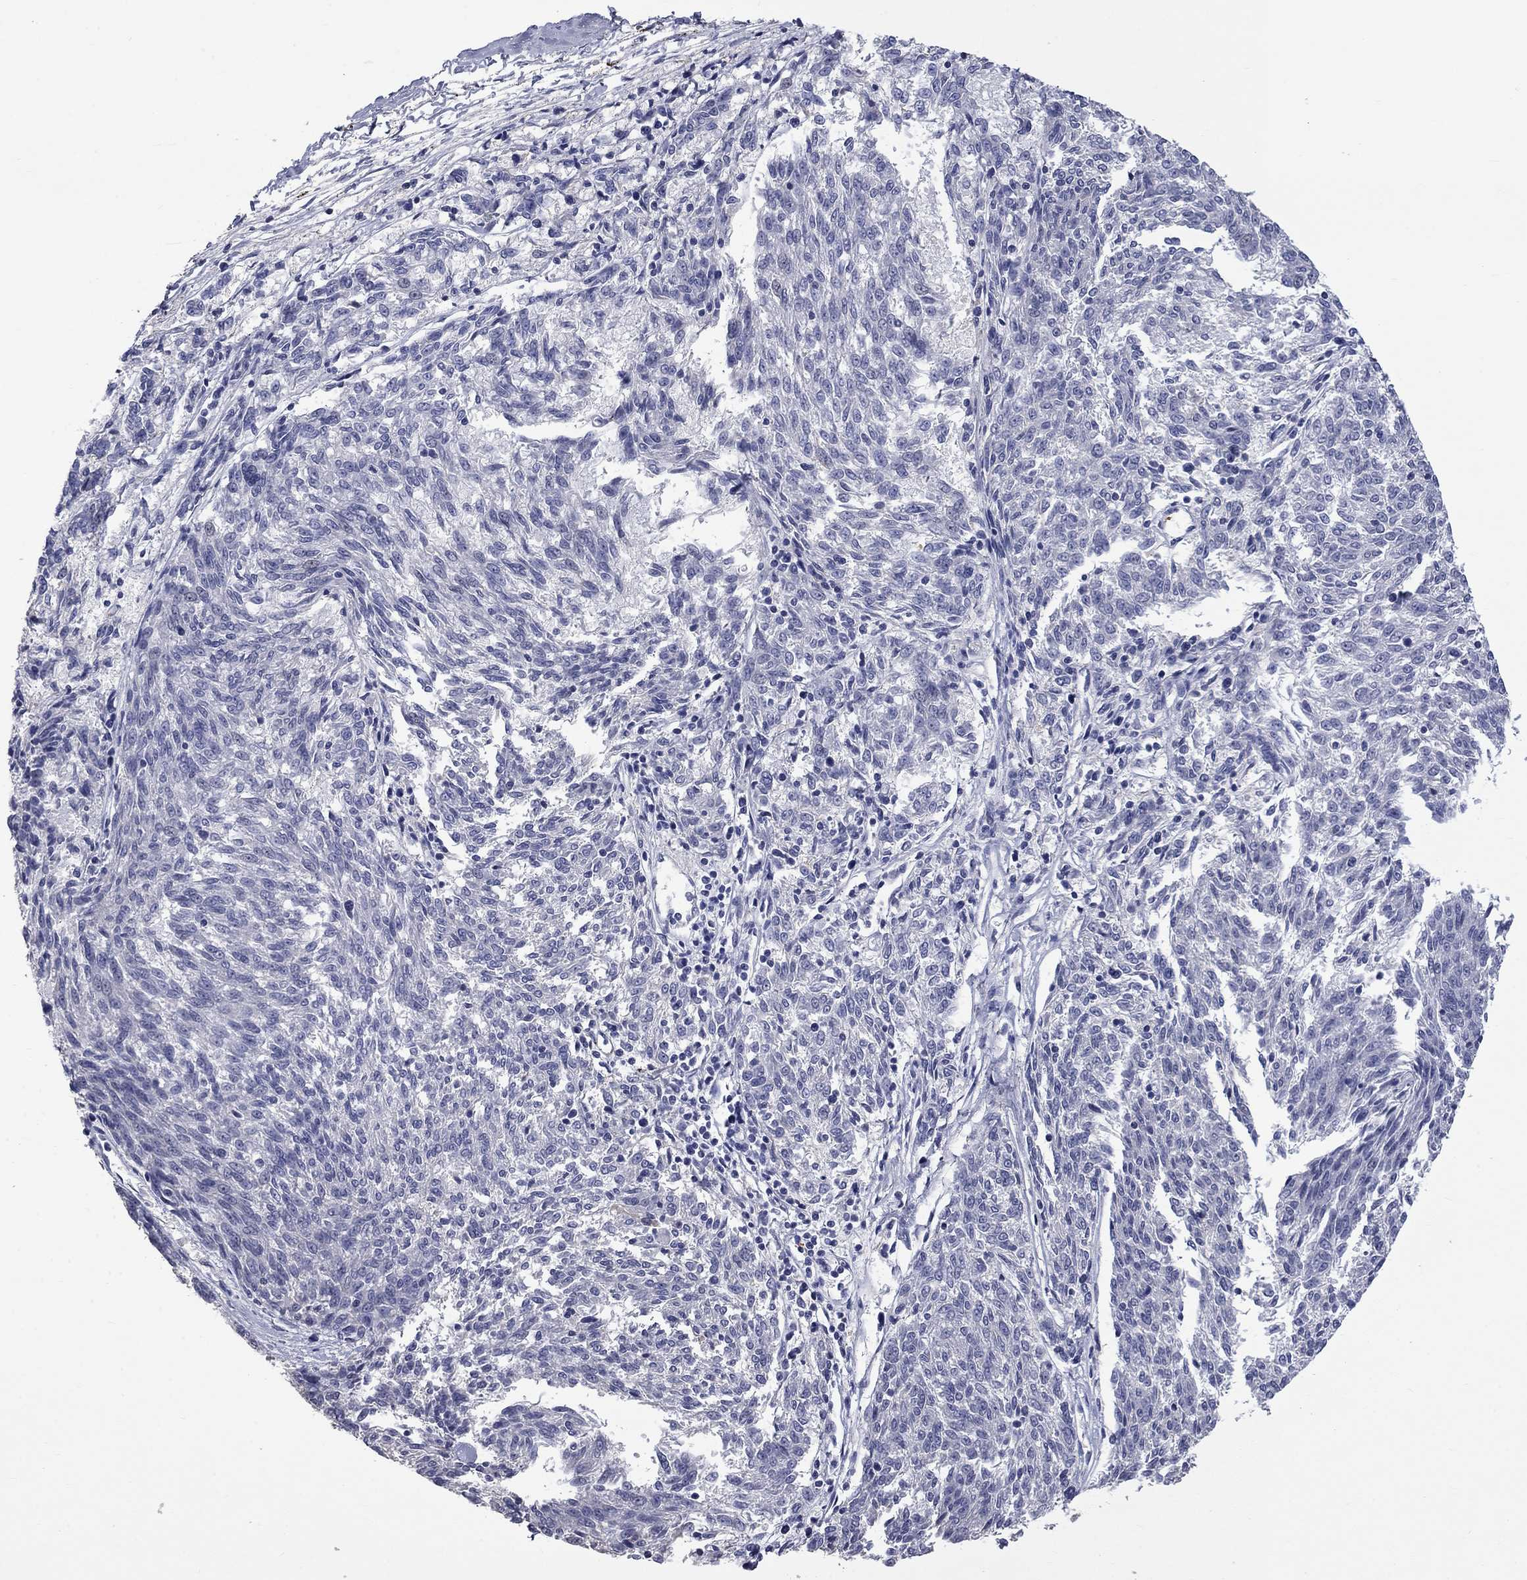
{"staining": {"intensity": "negative", "quantity": "none", "location": "none"}, "tissue": "melanoma", "cell_type": "Tumor cells", "image_type": "cancer", "snomed": [{"axis": "morphology", "description": "Malignant melanoma, NOS"}, {"axis": "topography", "description": "Skin"}], "caption": "Melanoma was stained to show a protein in brown. There is no significant staining in tumor cells.", "gene": "PLEK", "patient": {"sex": "female", "age": 72}}